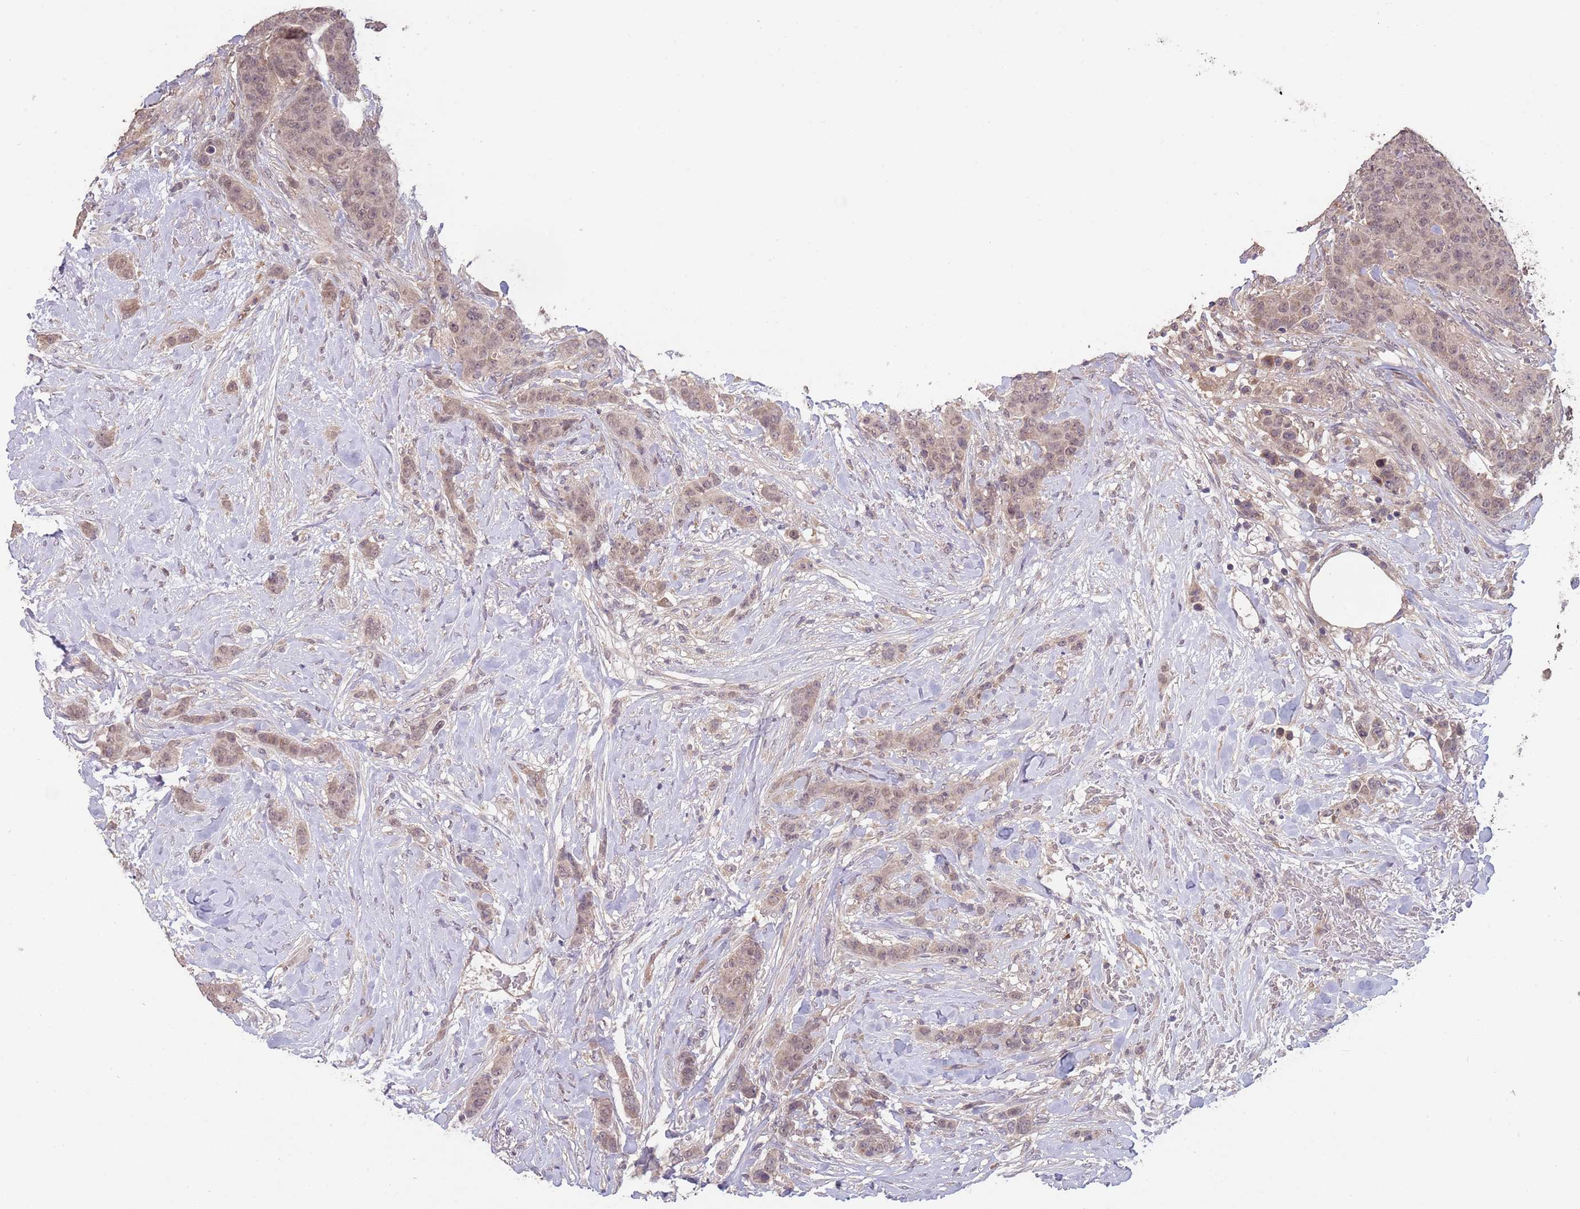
{"staining": {"intensity": "weak", "quantity": ">75%", "location": "cytoplasmic/membranous"}, "tissue": "breast cancer", "cell_type": "Tumor cells", "image_type": "cancer", "snomed": [{"axis": "morphology", "description": "Duct carcinoma"}, {"axis": "topography", "description": "Breast"}], "caption": "Tumor cells demonstrate weak cytoplasmic/membranous staining in about >75% of cells in infiltrating ductal carcinoma (breast).", "gene": "MEI1", "patient": {"sex": "female", "age": 40}}